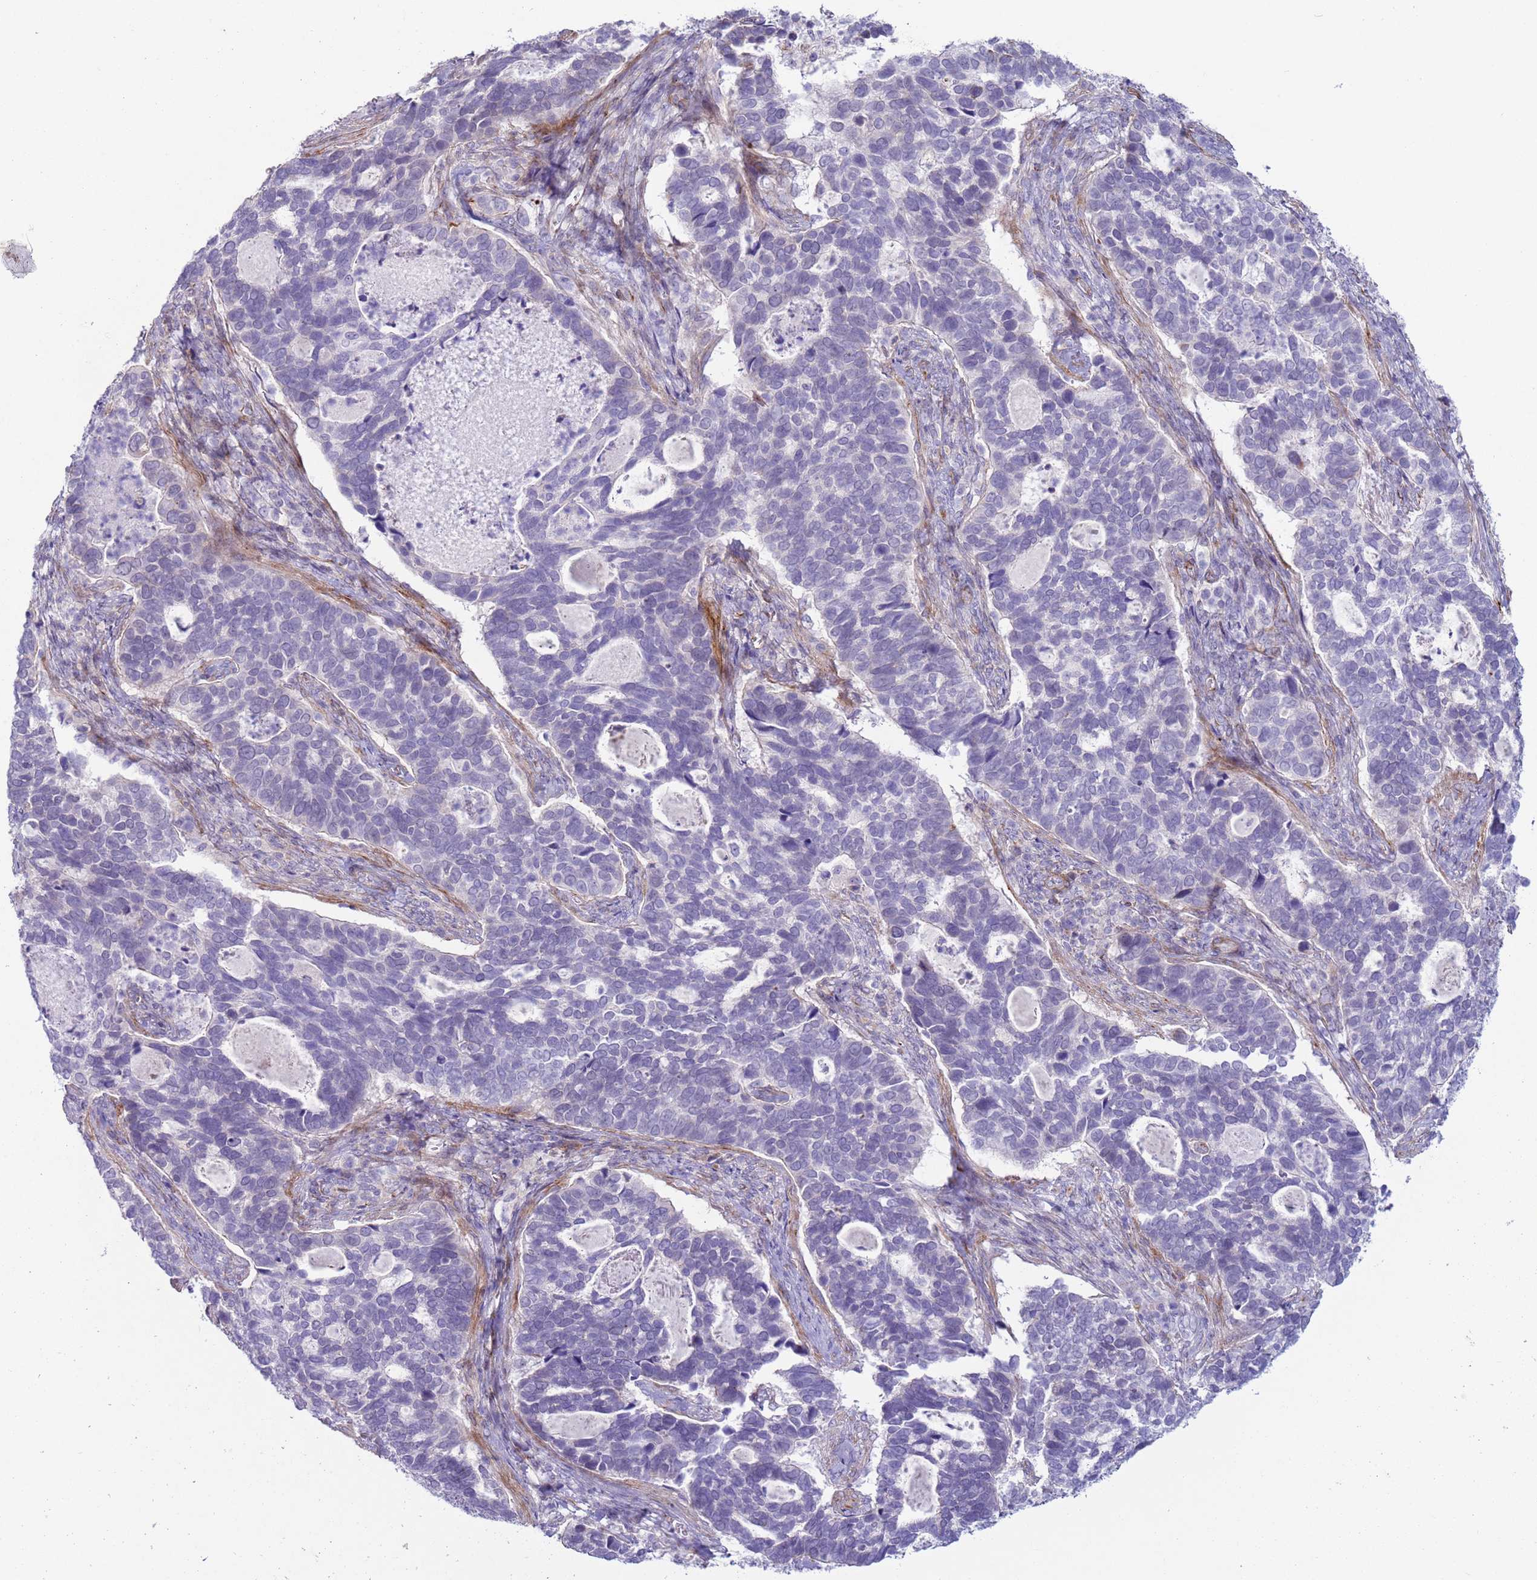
{"staining": {"intensity": "negative", "quantity": "none", "location": "none"}, "tissue": "cervical cancer", "cell_type": "Tumor cells", "image_type": "cancer", "snomed": [{"axis": "morphology", "description": "Squamous cell carcinoma, NOS"}, {"axis": "topography", "description": "Cervix"}], "caption": "Tumor cells are negative for protein expression in human squamous cell carcinoma (cervical). (DAB immunohistochemistry, high magnification).", "gene": "HEATR1", "patient": {"sex": "female", "age": 38}}